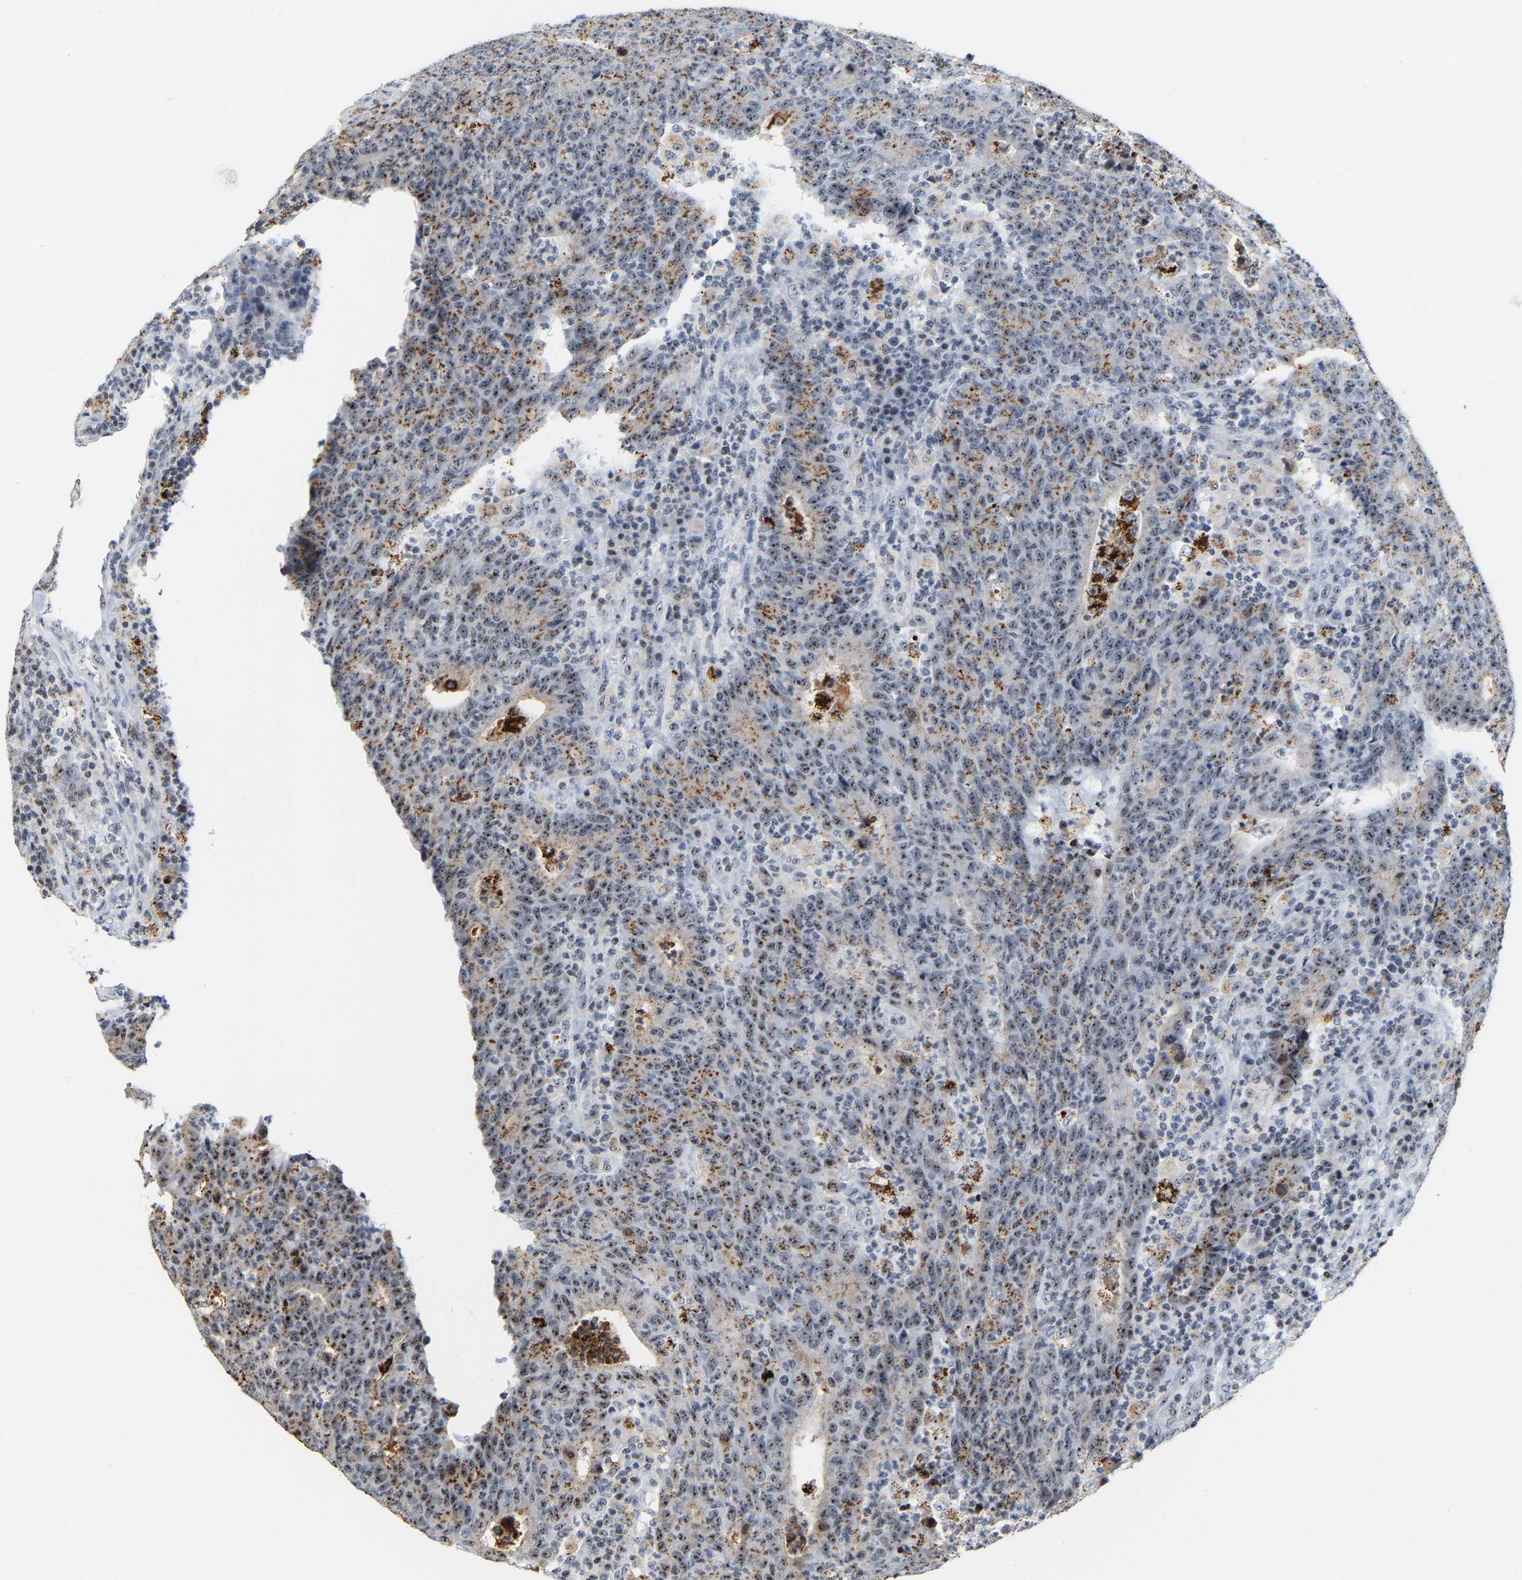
{"staining": {"intensity": "moderate", "quantity": ">75%", "location": "nuclear"}, "tissue": "colorectal cancer", "cell_type": "Tumor cells", "image_type": "cancer", "snomed": [{"axis": "morphology", "description": "Adenocarcinoma, NOS"}, {"axis": "topography", "description": "Colon"}], "caption": "Protein expression analysis of colorectal cancer displays moderate nuclear staining in approximately >75% of tumor cells.", "gene": "NOP58", "patient": {"sex": "female", "age": 75}}